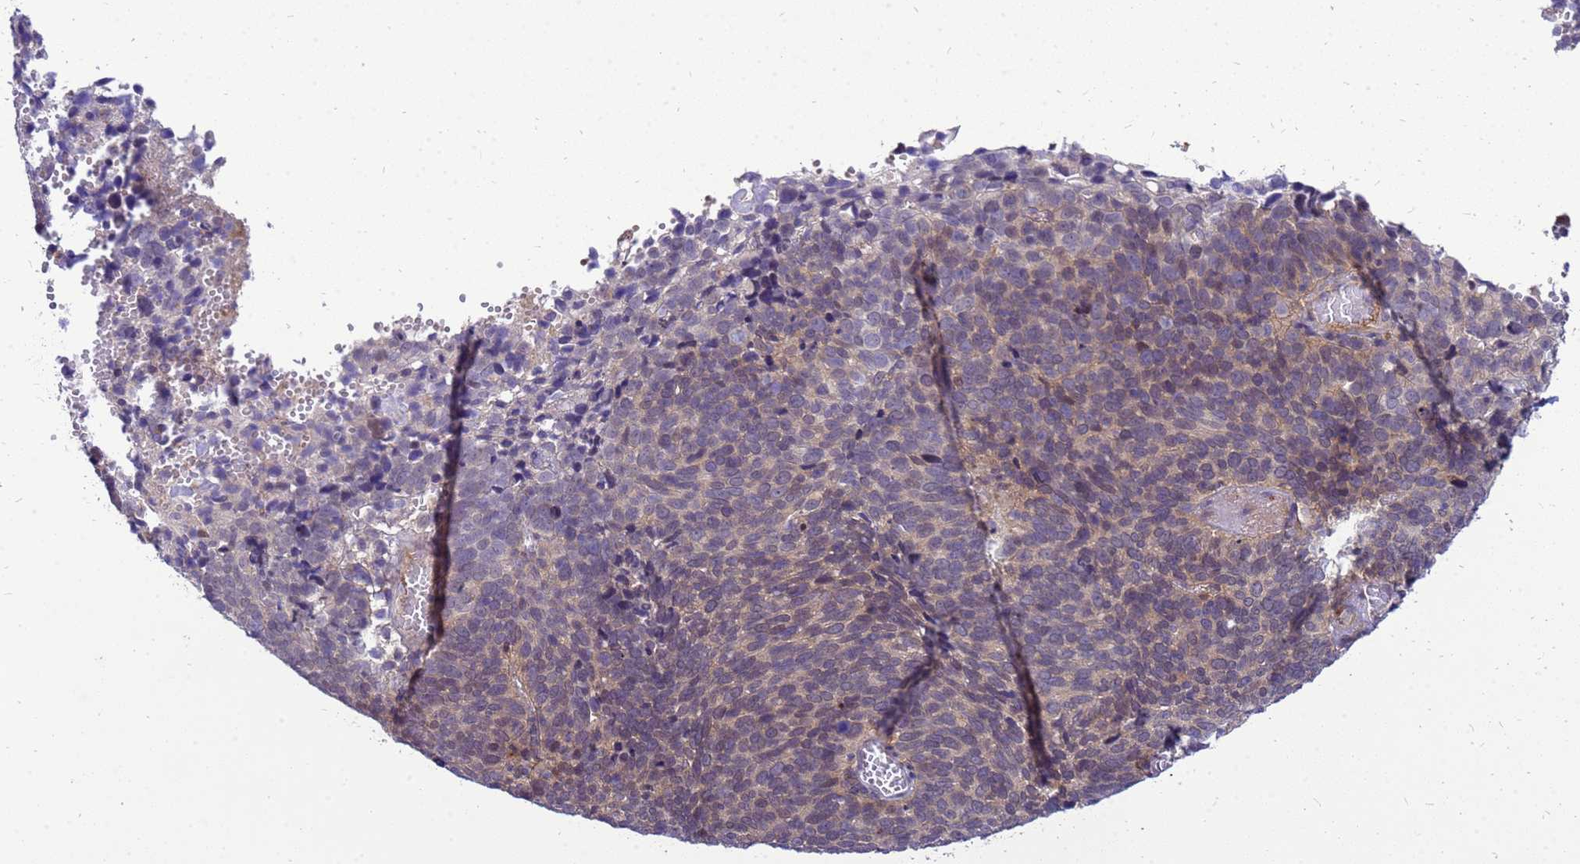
{"staining": {"intensity": "weak", "quantity": ">75%", "location": "cytoplasmic/membranous"}, "tissue": "cervical cancer", "cell_type": "Tumor cells", "image_type": "cancer", "snomed": [{"axis": "morphology", "description": "Squamous cell carcinoma, NOS"}, {"axis": "topography", "description": "Cervix"}], "caption": "Cervical cancer (squamous cell carcinoma) stained for a protein (brown) exhibits weak cytoplasmic/membranous positive expression in about >75% of tumor cells.", "gene": "ENOPH1", "patient": {"sex": "female", "age": 39}}